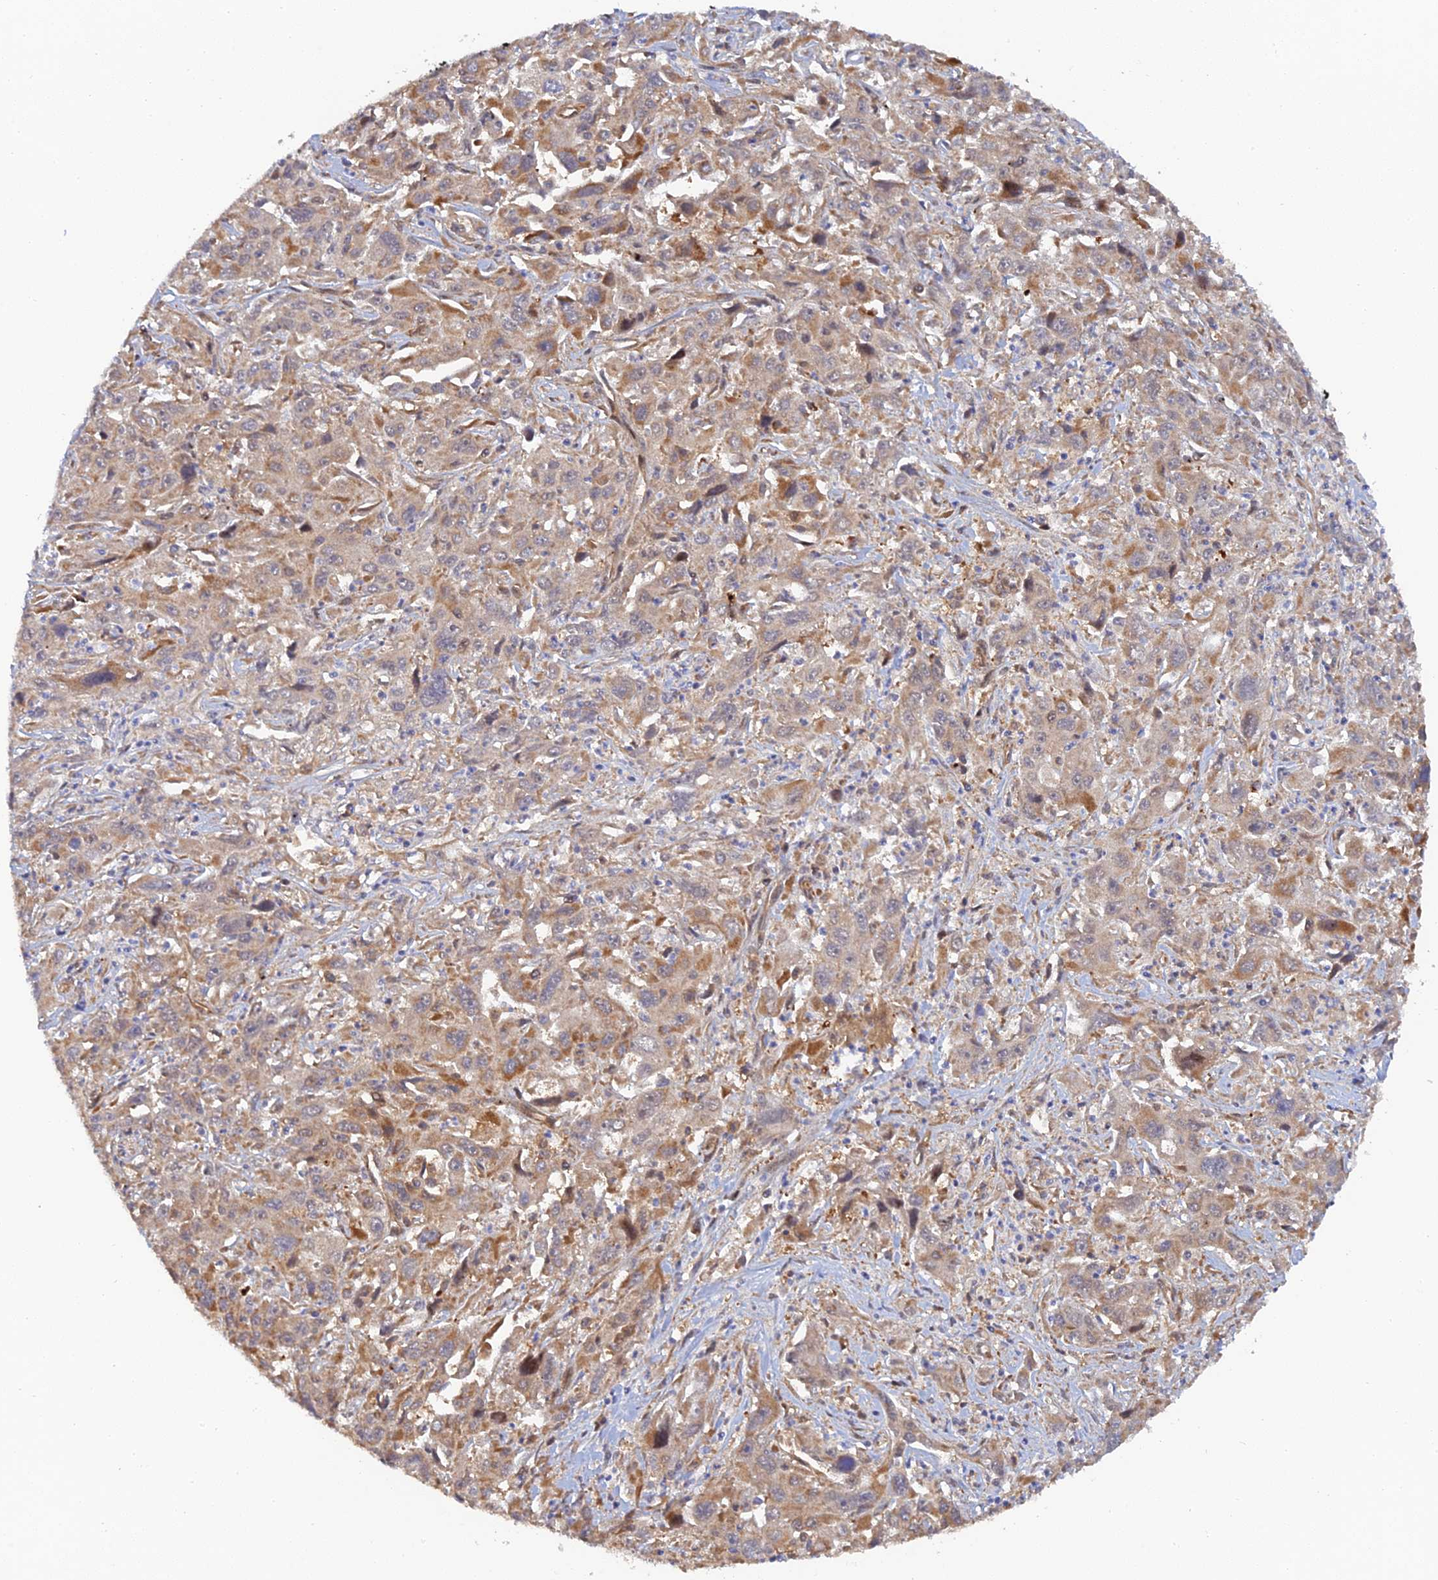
{"staining": {"intensity": "moderate", "quantity": "25%-75%", "location": "cytoplasmic/membranous"}, "tissue": "liver cancer", "cell_type": "Tumor cells", "image_type": "cancer", "snomed": [{"axis": "morphology", "description": "Carcinoma, Hepatocellular, NOS"}, {"axis": "topography", "description": "Liver"}], "caption": "Immunohistochemistry (IHC) (DAB (3,3'-diaminobenzidine)) staining of liver hepatocellular carcinoma reveals moderate cytoplasmic/membranous protein positivity in approximately 25%-75% of tumor cells.", "gene": "ARL2BP", "patient": {"sex": "male", "age": 63}}